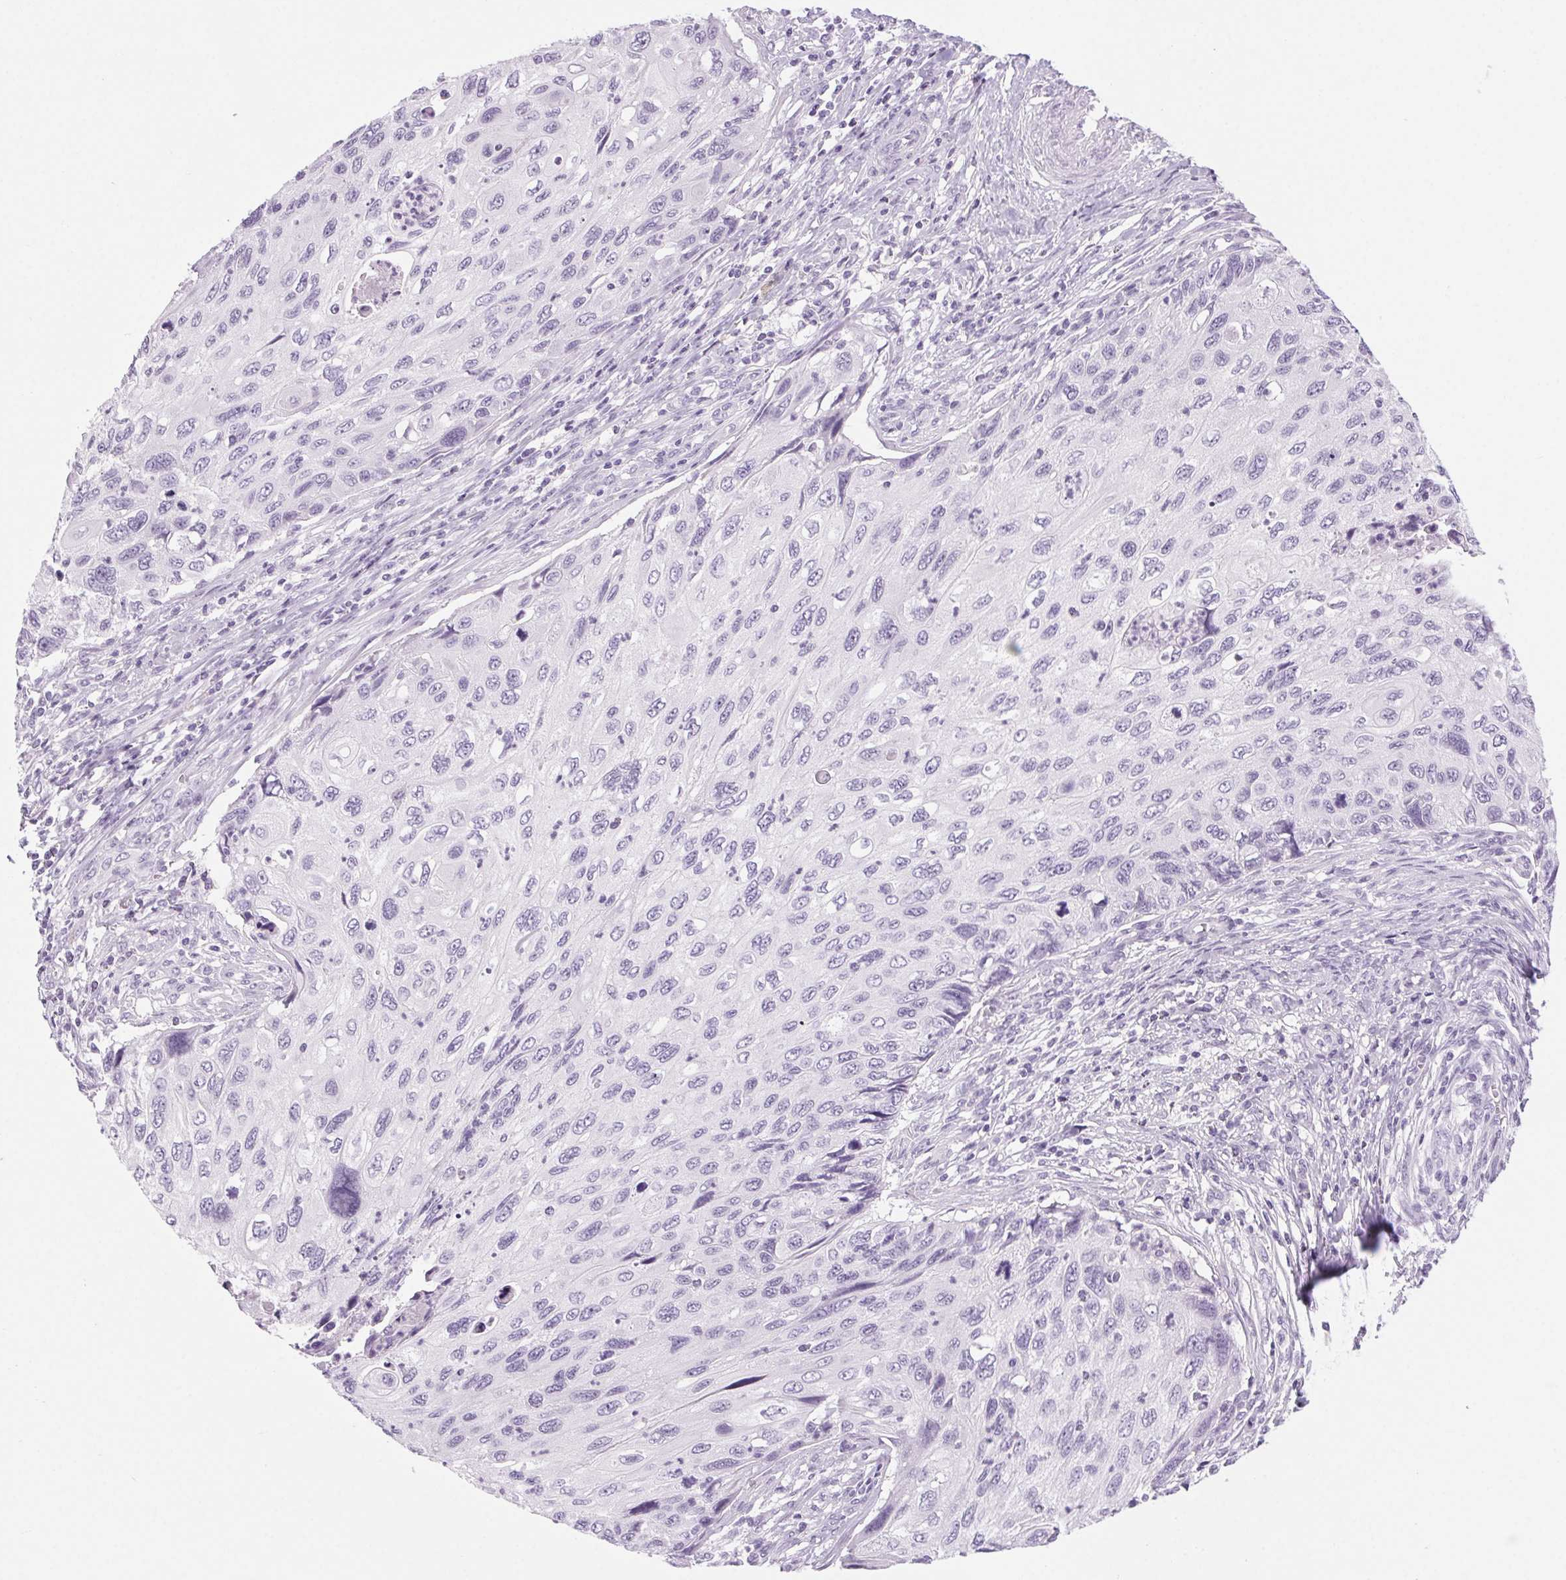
{"staining": {"intensity": "negative", "quantity": "none", "location": "none"}, "tissue": "cervical cancer", "cell_type": "Tumor cells", "image_type": "cancer", "snomed": [{"axis": "morphology", "description": "Squamous cell carcinoma, NOS"}, {"axis": "topography", "description": "Cervix"}], "caption": "Image shows no significant protein positivity in tumor cells of cervical squamous cell carcinoma.", "gene": "LRP2", "patient": {"sex": "female", "age": 70}}